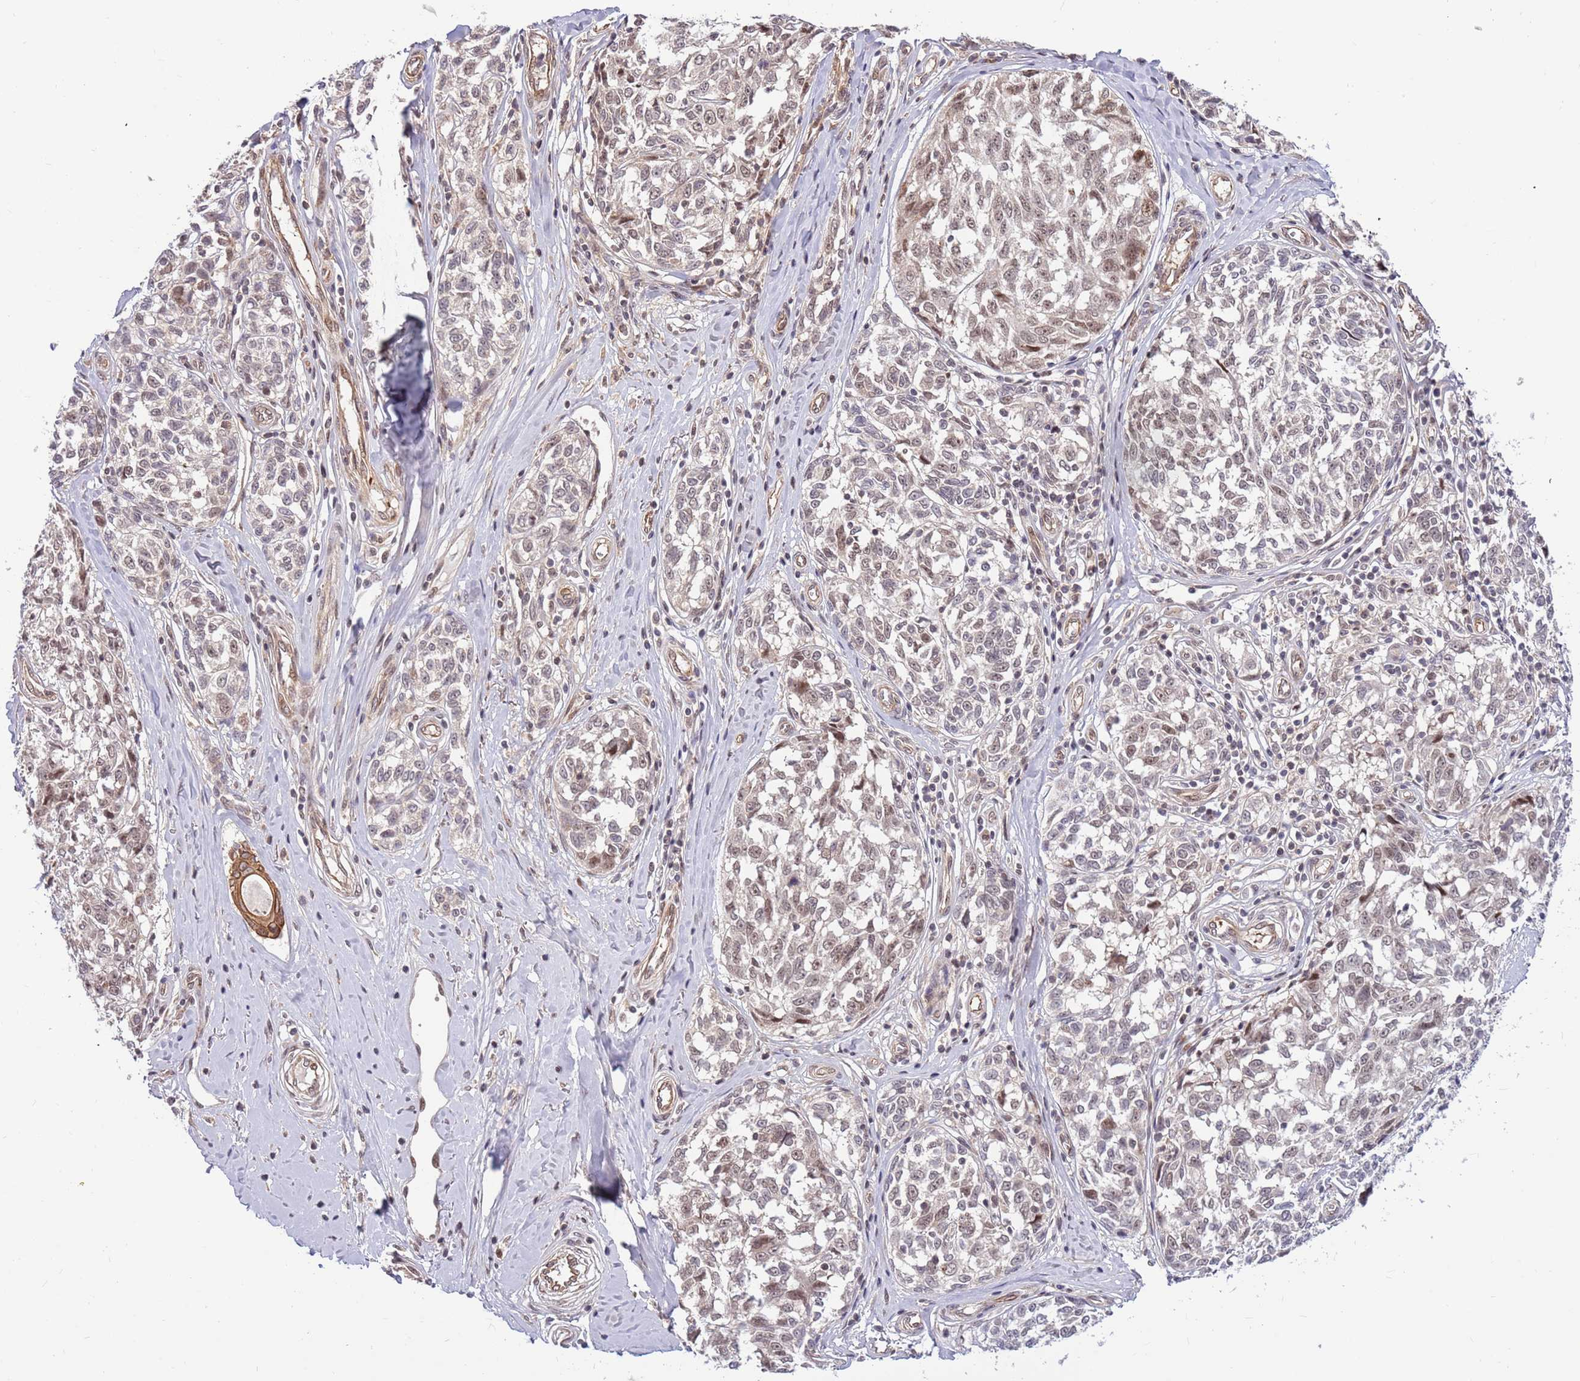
{"staining": {"intensity": "weak", "quantity": "25%-75%", "location": "nuclear"}, "tissue": "melanoma", "cell_type": "Tumor cells", "image_type": "cancer", "snomed": [{"axis": "morphology", "description": "Normal tissue, NOS"}, {"axis": "morphology", "description": "Malignant melanoma, NOS"}, {"axis": "topography", "description": "Skin"}], "caption": "Melanoma was stained to show a protein in brown. There is low levels of weak nuclear expression in about 25%-75% of tumor cells. (IHC, brightfield microscopy, high magnification).", "gene": "HAUS3", "patient": {"sex": "female", "age": 64}}